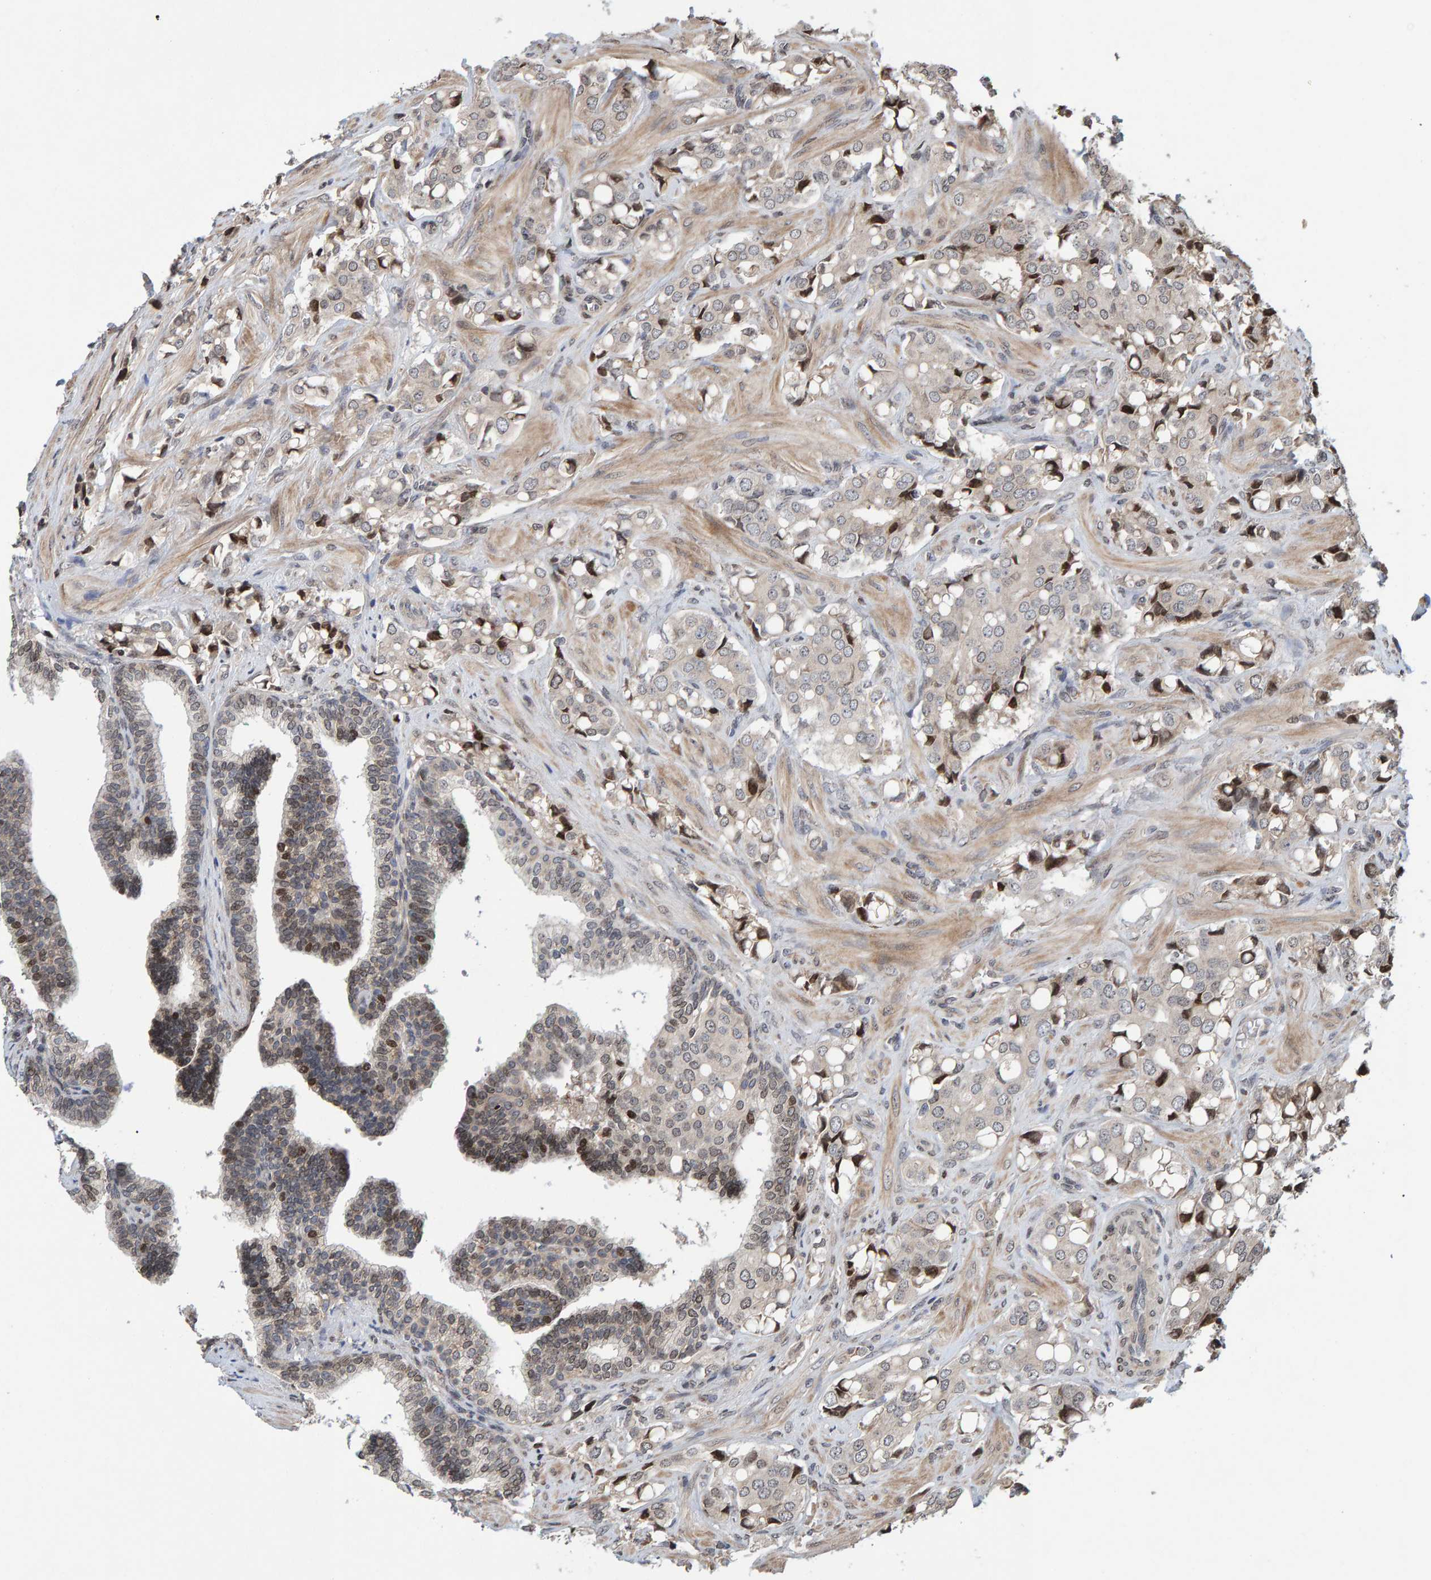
{"staining": {"intensity": "moderate", "quantity": "<25%", "location": "nuclear"}, "tissue": "prostate cancer", "cell_type": "Tumor cells", "image_type": "cancer", "snomed": [{"axis": "morphology", "description": "Adenocarcinoma, High grade"}, {"axis": "topography", "description": "Prostate"}], "caption": "Protein staining reveals moderate nuclear expression in approximately <25% of tumor cells in prostate cancer (high-grade adenocarcinoma).", "gene": "GAB2", "patient": {"sex": "male", "age": 52}}